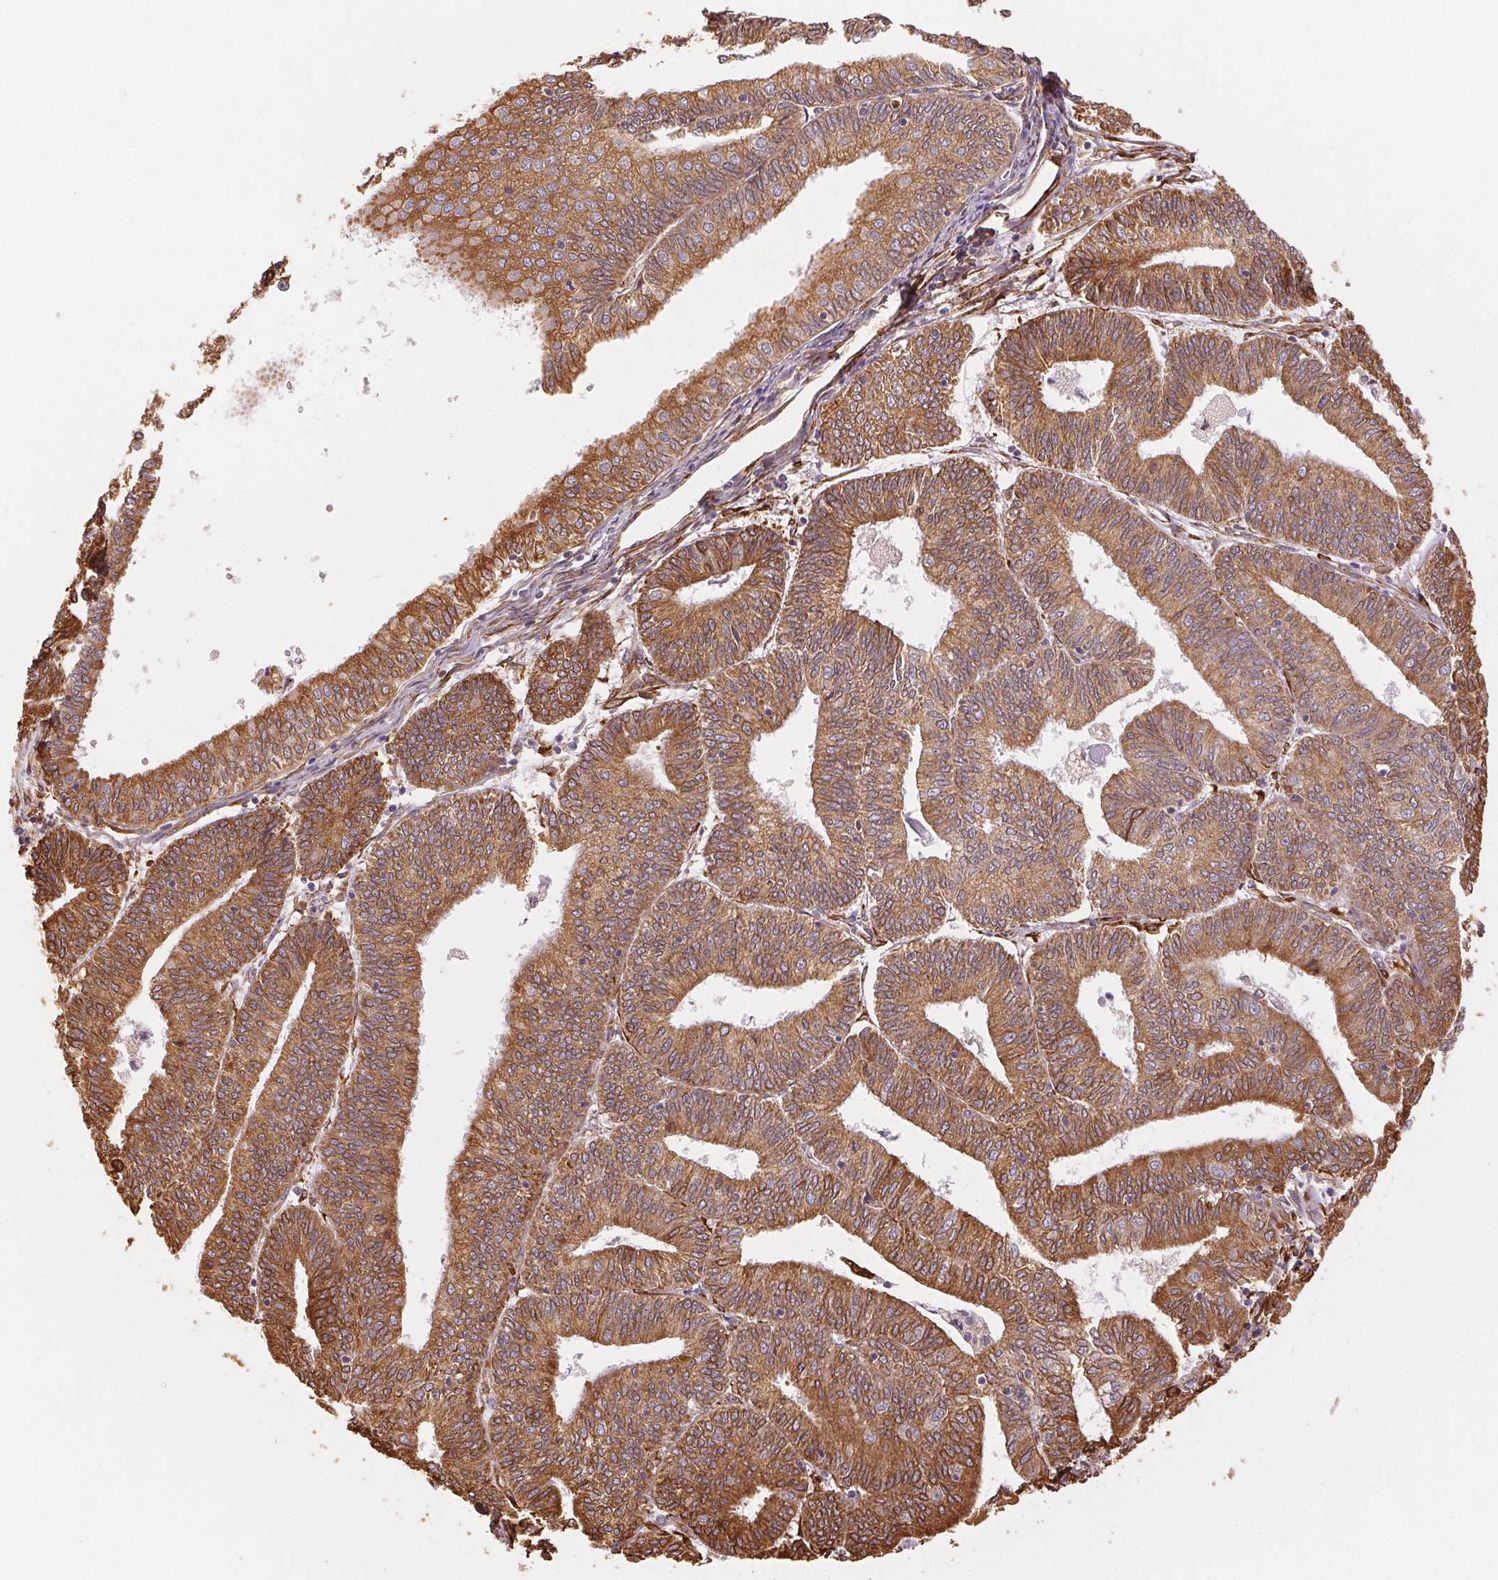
{"staining": {"intensity": "moderate", "quantity": ">75%", "location": "cytoplasmic/membranous"}, "tissue": "endometrial cancer", "cell_type": "Tumor cells", "image_type": "cancer", "snomed": [{"axis": "morphology", "description": "Adenocarcinoma, NOS"}, {"axis": "topography", "description": "Endometrium"}], "caption": "IHC (DAB) staining of human endometrial adenocarcinoma demonstrates moderate cytoplasmic/membranous protein expression in approximately >75% of tumor cells.", "gene": "RCN3", "patient": {"sex": "female", "age": 61}}